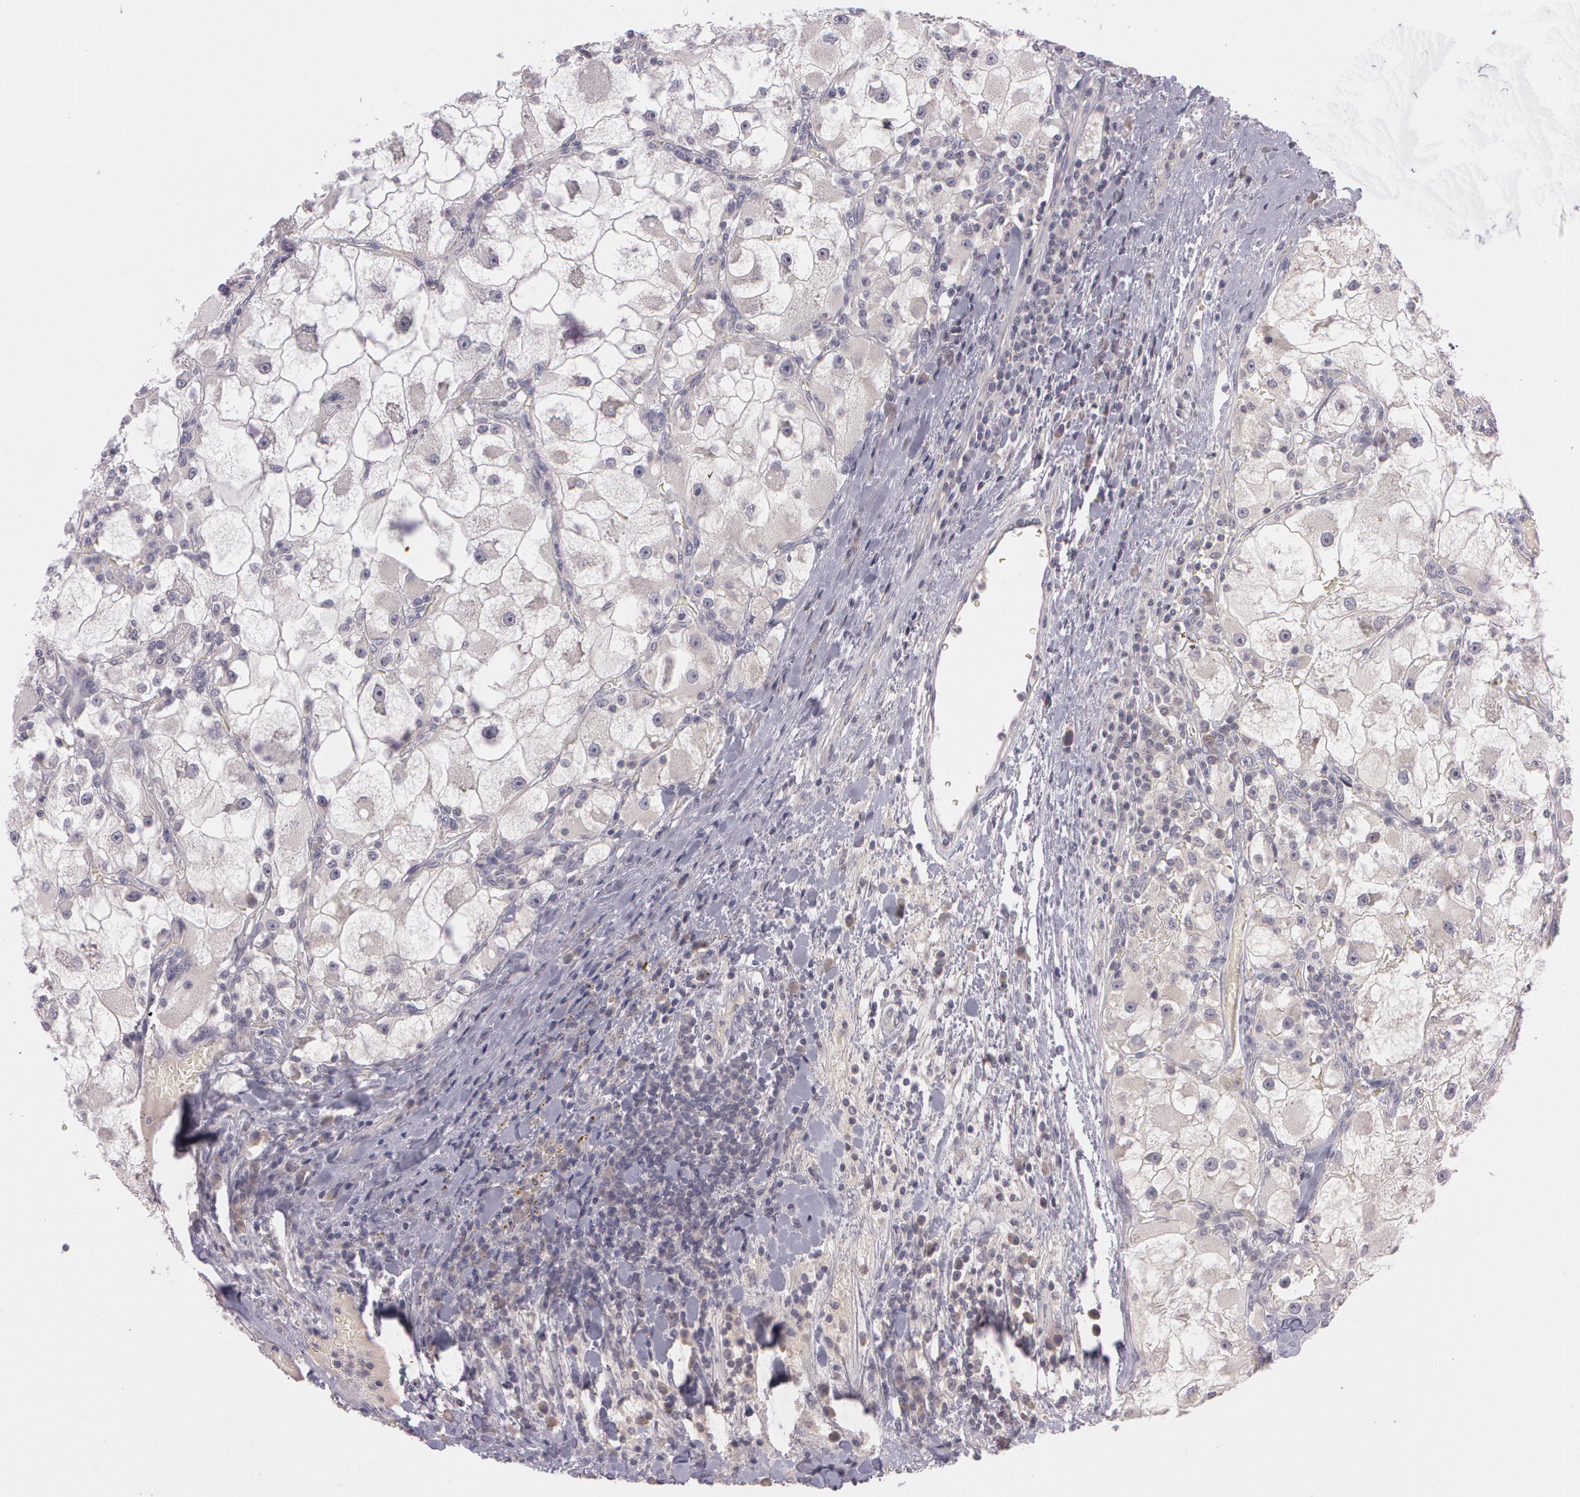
{"staining": {"intensity": "weak", "quantity": "25%-75%", "location": "cytoplasmic/membranous"}, "tissue": "renal cancer", "cell_type": "Tumor cells", "image_type": "cancer", "snomed": [{"axis": "morphology", "description": "Adenocarcinoma, NOS"}, {"axis": "topography", "description": "Kidney"}], "caption": "Tumor cells show weak cytoplasmic/membranous positivity in about 25%-75% of cells in renal cancer (adenocarcinoma).", "gene": "MXRA5", "patient": {"sex": "female", "age": 73}}